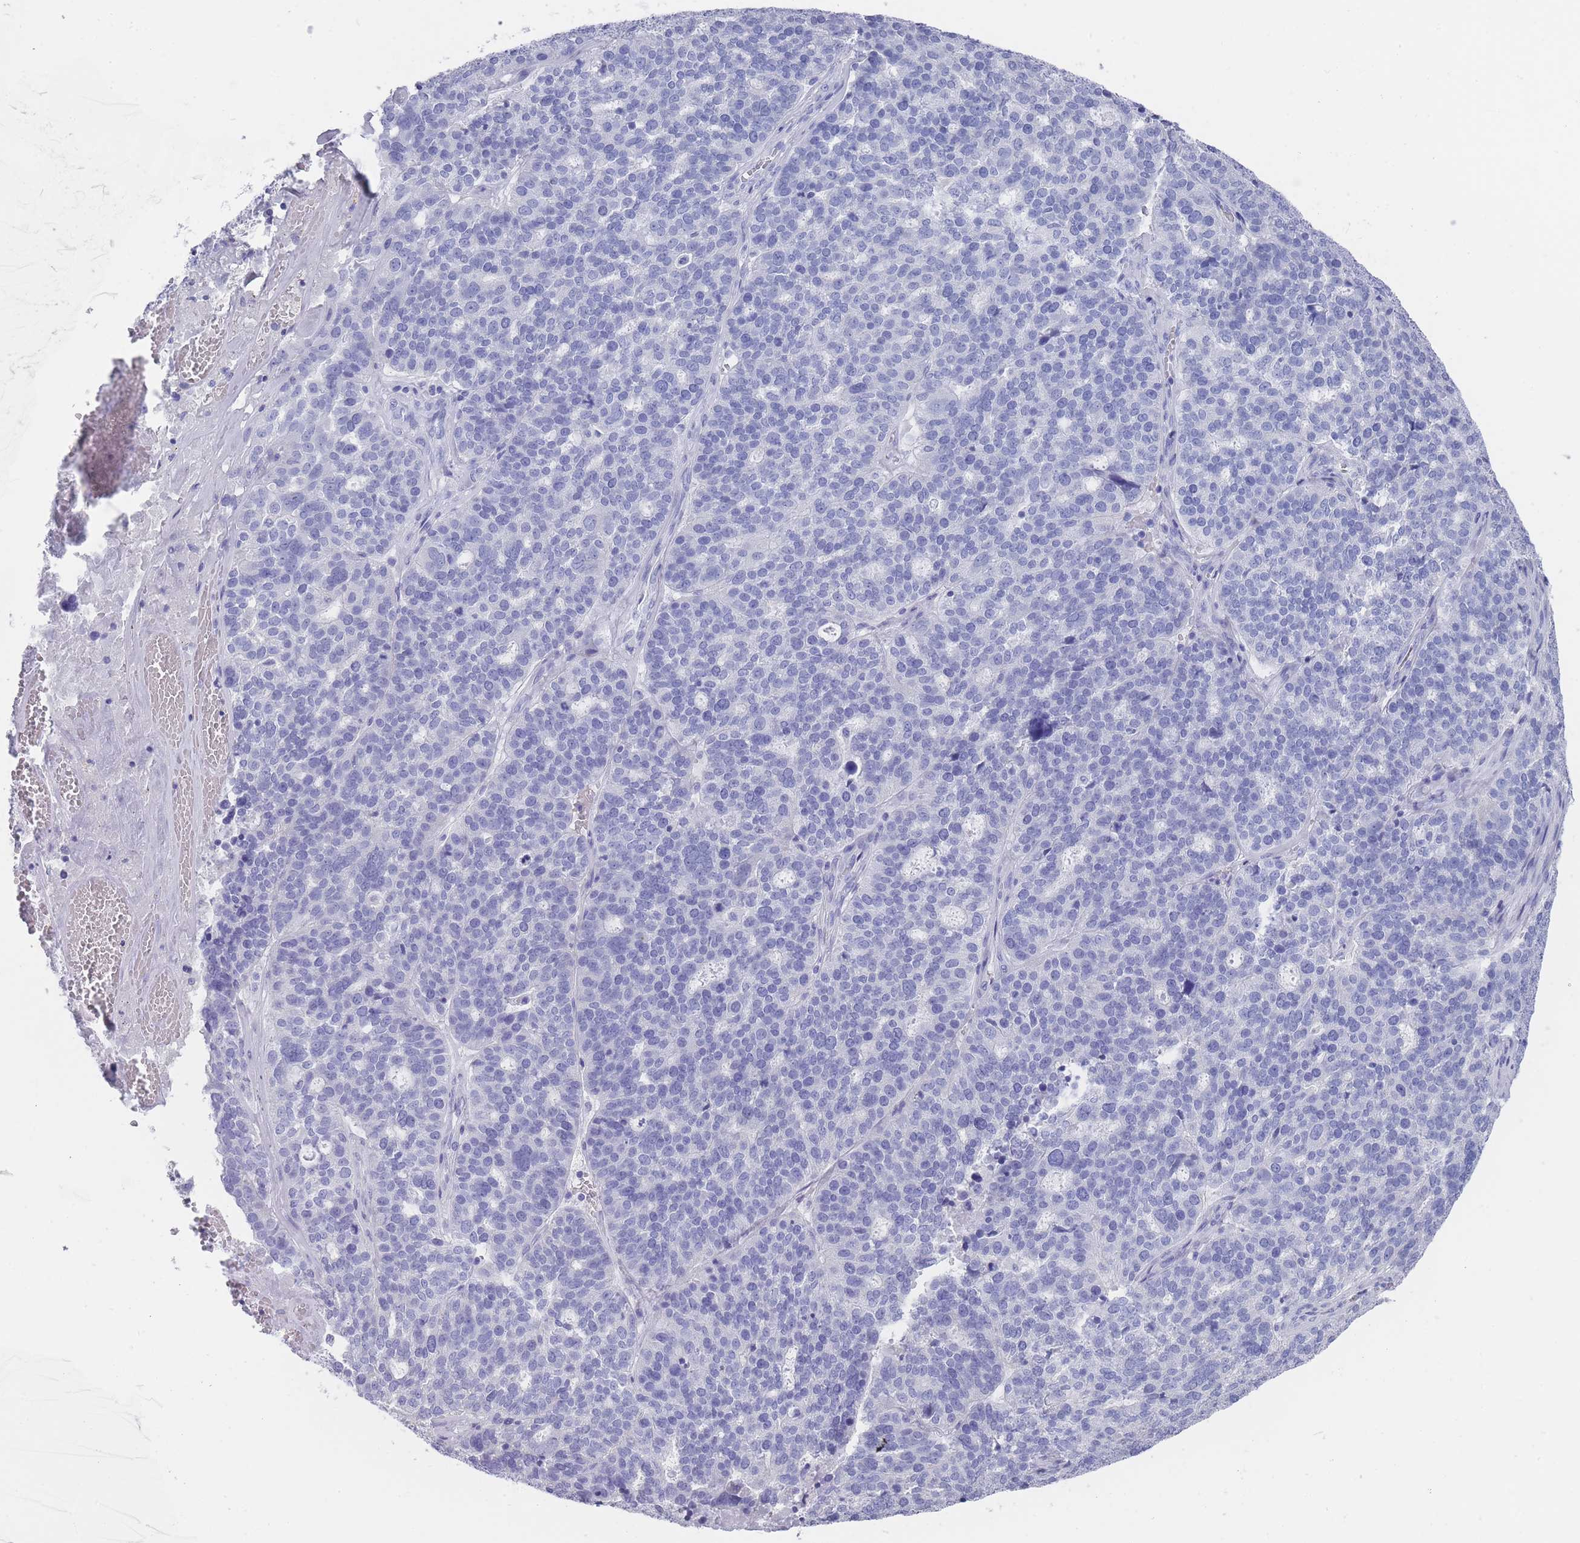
{"staining": {"intensity": "negative", "quantity": "none", "location": "none"}, "tissue": "ovarian cancer", "cell_type": "Tumor cells", "image_type": "cancer", "snomed": [{"axis": "morphology", "description": "Cystadenocarcinoma, serous, NOS"}, {"axis": "topography", "description": "Ovary"}], "caption": "Immunohistochemical staining of ovarian serous cystadenocarcinoma demonstrates no significant expression in tumor cells.", "gene": "RAB2B", "patient": {"sex": "female", "age": 59}}